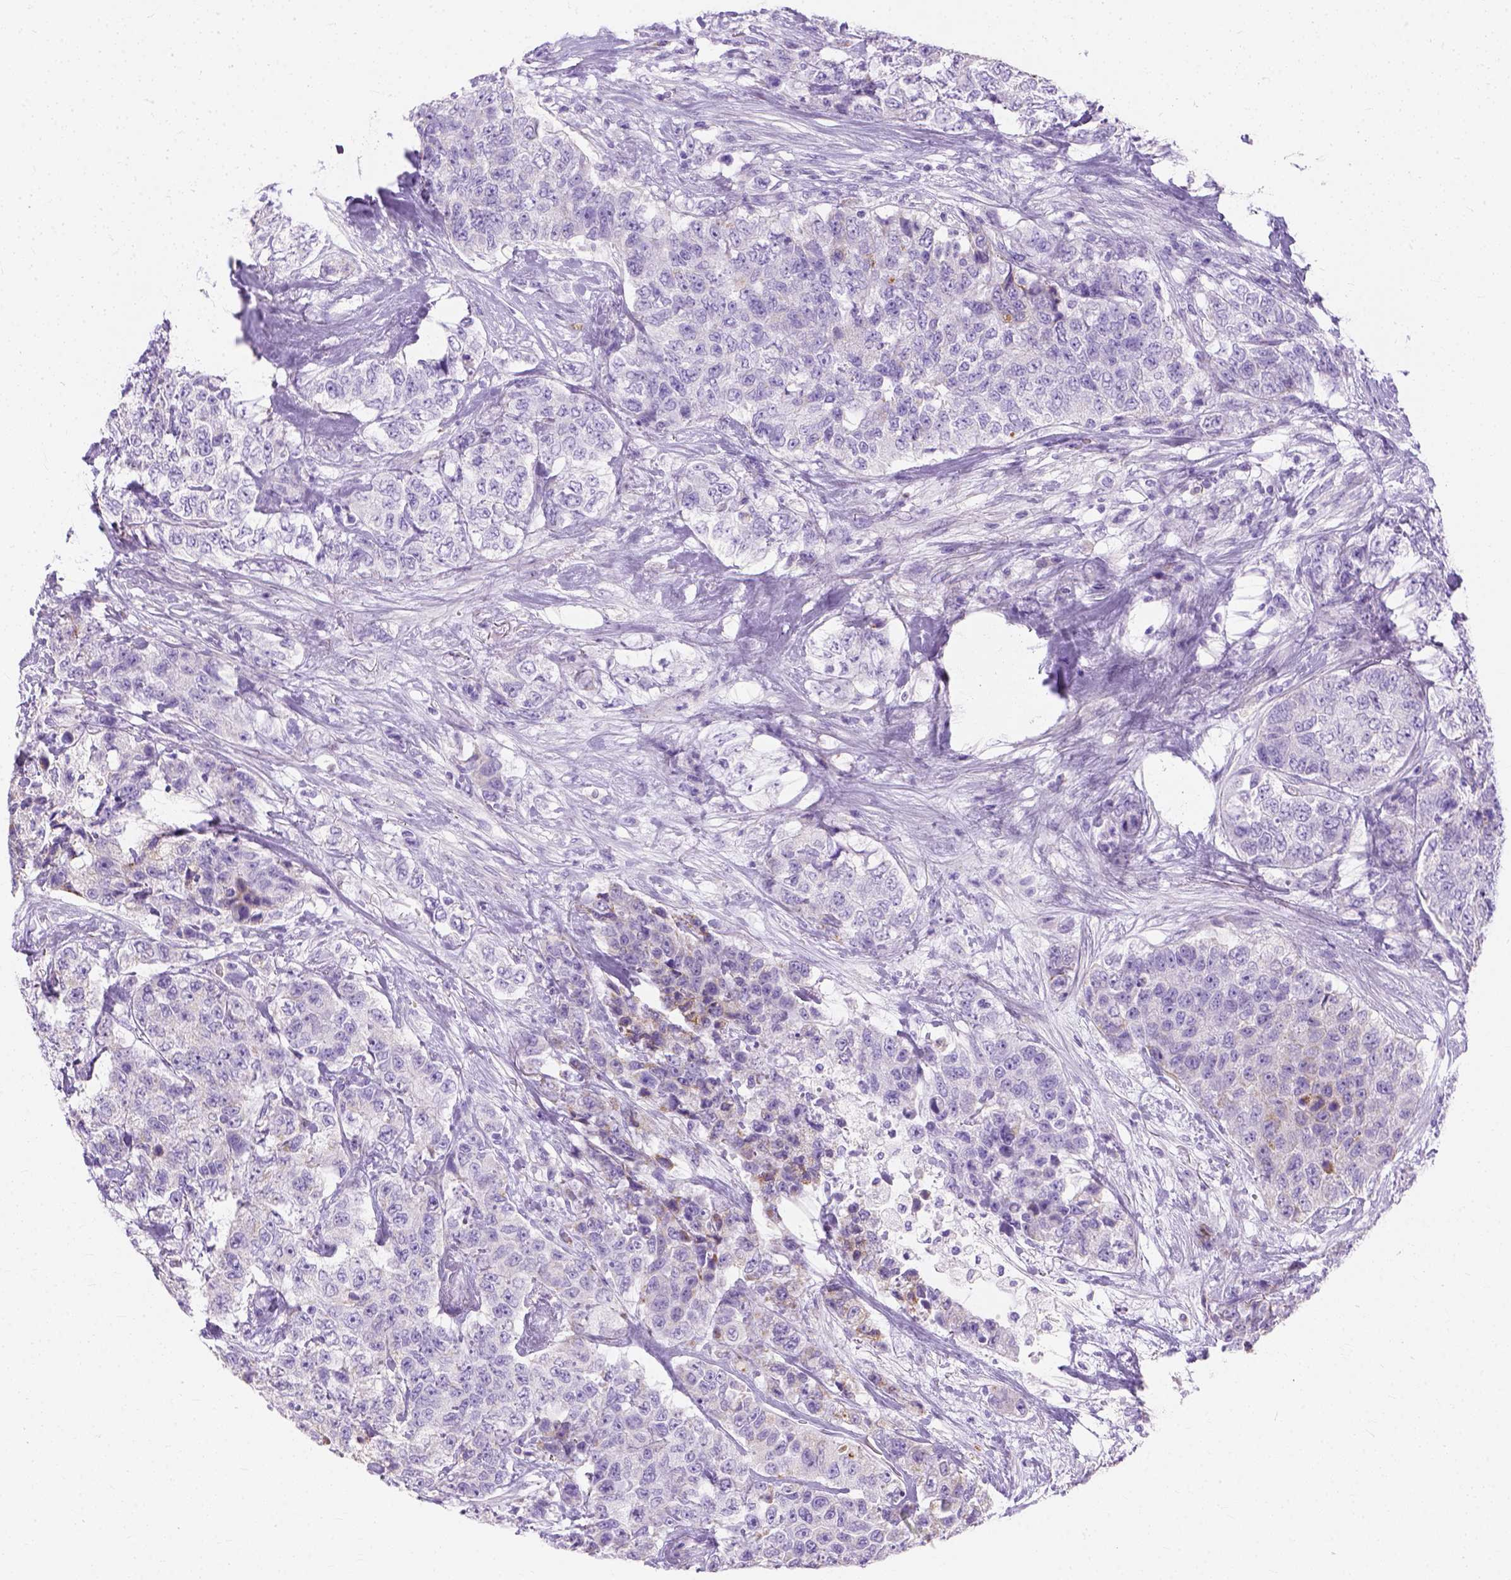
{"staining": {"intensity": "negative", "quantity": "none", "location": "none"}, "tissue": "urothelial cancer", "cell_type": "Tumor cells", "image_type": "cancer", "snomed": [{"axis": "morphology", "description": "Urothelial carcinoma, High grade"}, {"axis": "topography", "description": "Urinary bladder"}], "caption": "Photomicrograph shows no significant protein positivity in tumor cells of urothelial cancer.", "gene": "MYH15", "patient": {"sex": "female", "age": 78}}